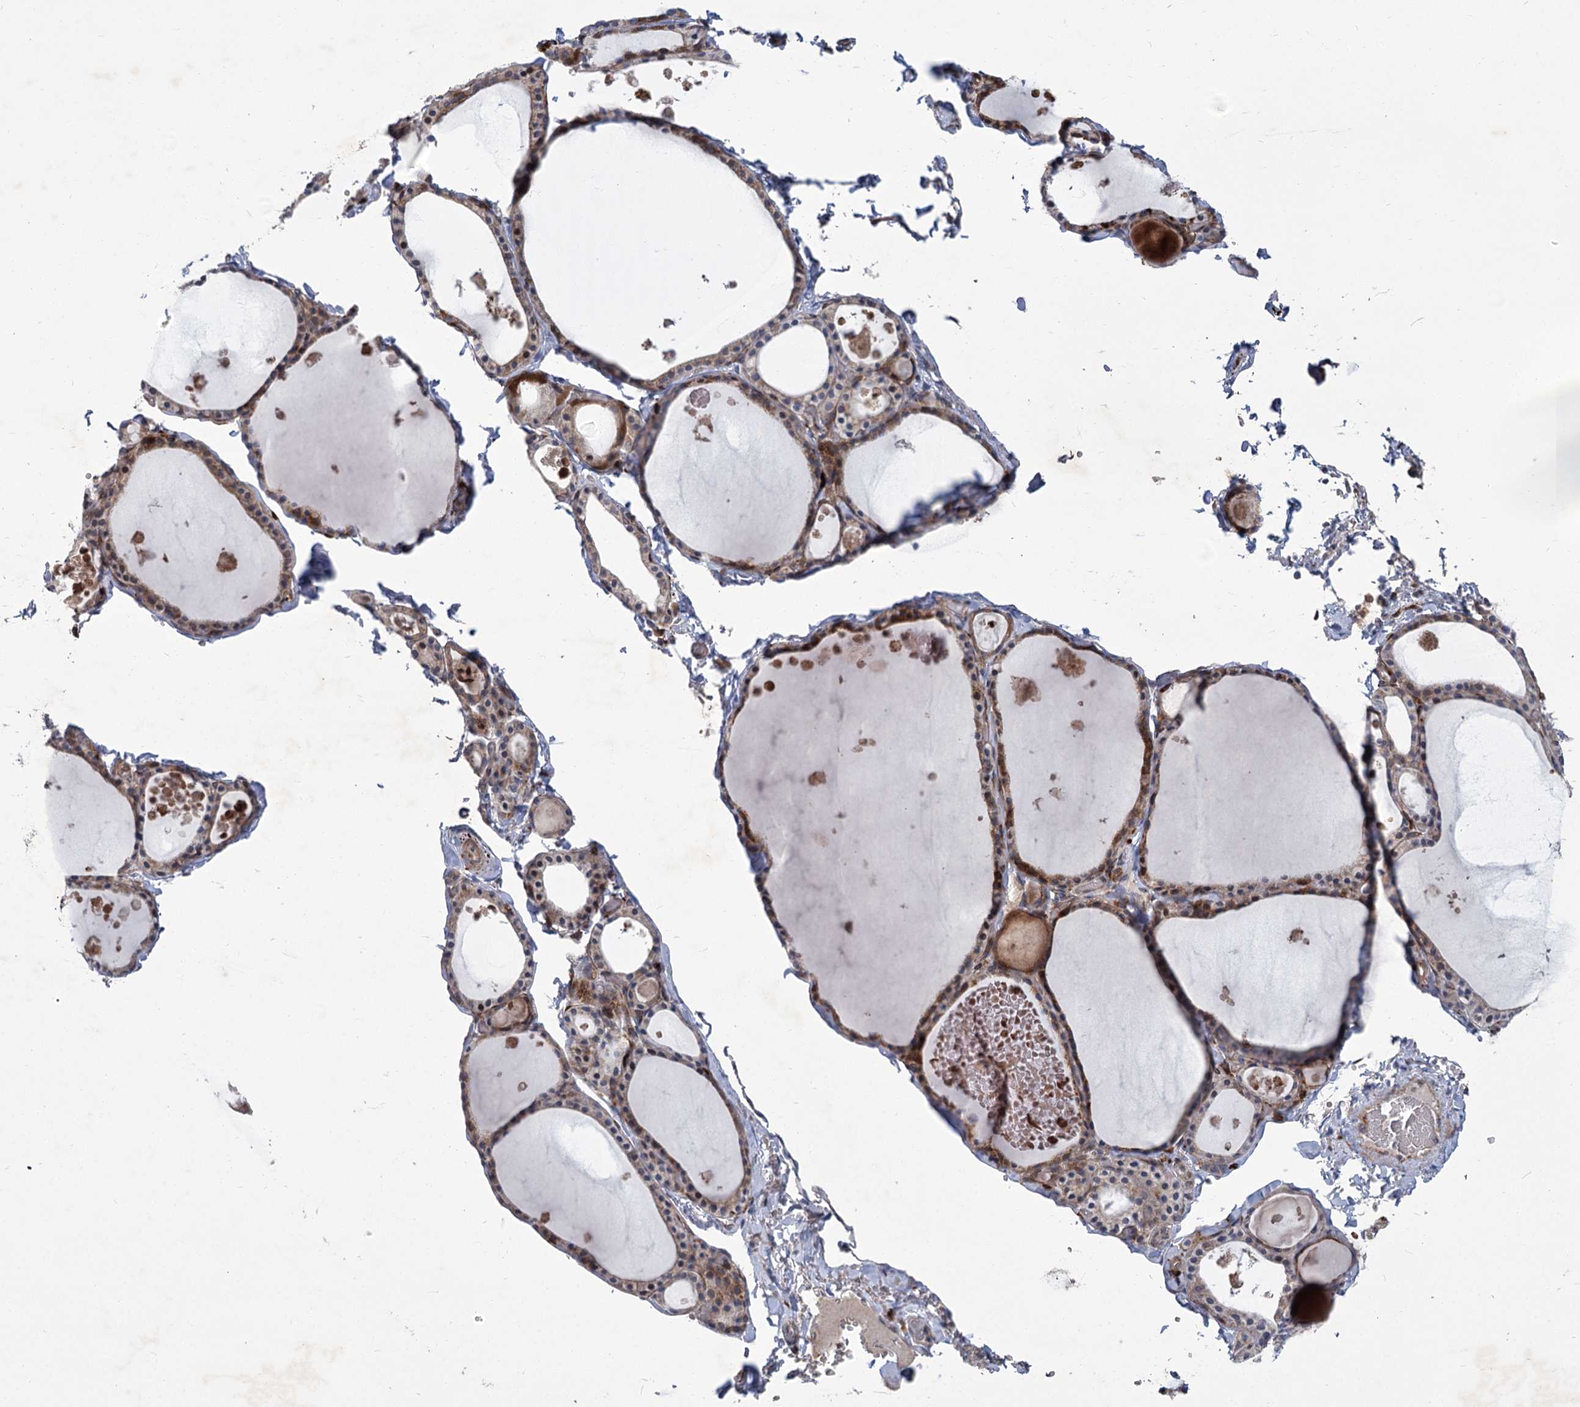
{"staining": {"intensity": "moderate", "quantity": ">75%", "location": "cytoplasmic/membranous"}, "tissue": "thyroid gland", "cell_type": "Glandular cells", "image_type": "normal", "snomed": [{"axis": "morphology", "description": "Normal tissue, NOS"}, {"axis": "topography", "description": "Thyroid gland"}], "caption": "A high-resolution micrograph shows immunohistochemistry (IHC) staining of normal thyroid gland, which demonstrates moderate cytoplasmic/membranous positivity in about >75% of glandular cells. Immunohistochemistry stains the protein in brown and the nuclei are stained blue.", "gene": "GCNT4", "patient": {"sex": "male", "age": 56}}